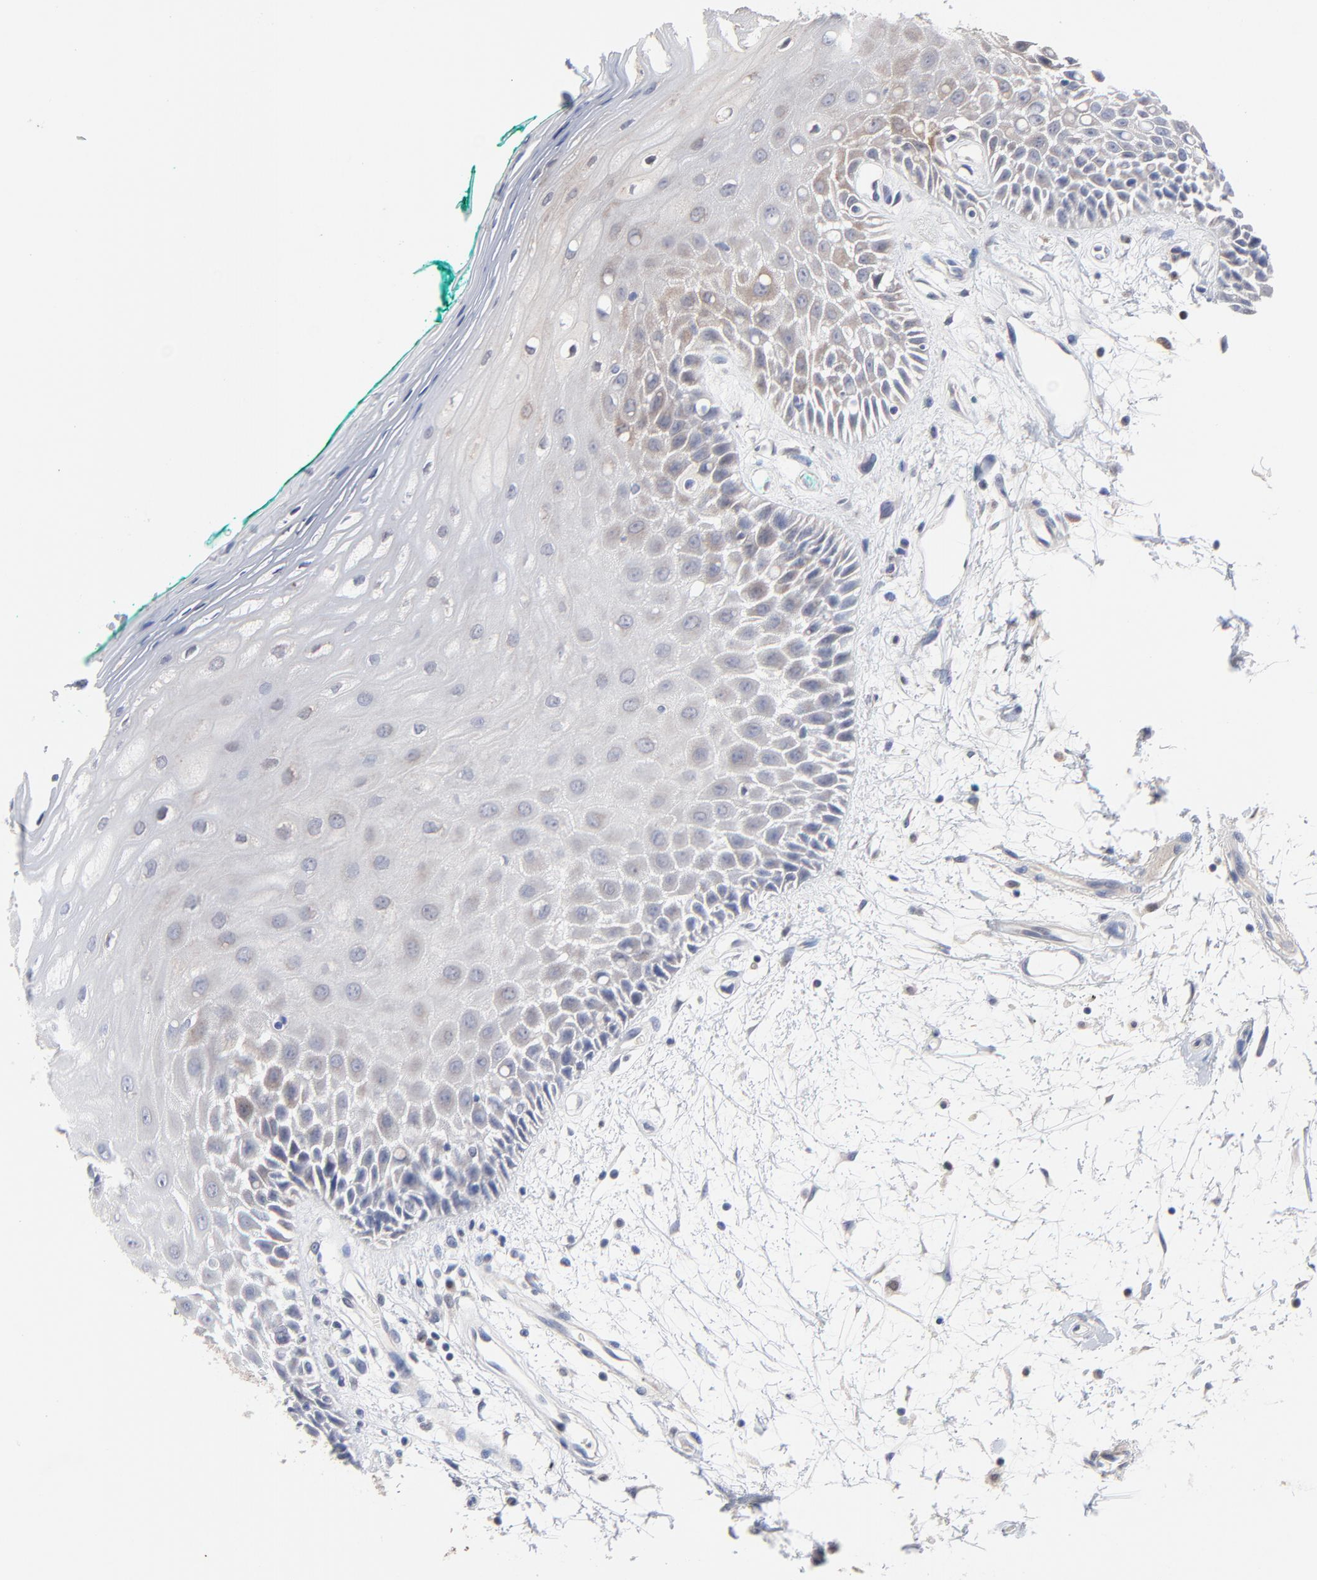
{"staining": {"intensity": "moderate", "quantity": "<25%", "location": "cytoplasmic/membranous"}, "tissue": "oral mucosa", "cell_type": "Squamous epithelial cells", "image_type": "normal", "snomed": [{"axis": "morphology", "description": "Normal tissue, NOS"}, {"axis": "morphology", "description": "Squamous cell carcinoma, NOS"}, {"axis": "topography", "description": "Skeletal muscle"}, {"axis": "topography", "description": "Oral tissue"}, {"axis": "topography", "description": "Head-Neck"}], "caption": "A histopathology image of oral mucosa stained for a protein displays moderate cytoplasmic/membranous brown staining in squamous epithelial cells.", "gene": "AADAC", "patient": {"sex": "female", "age": 84}}